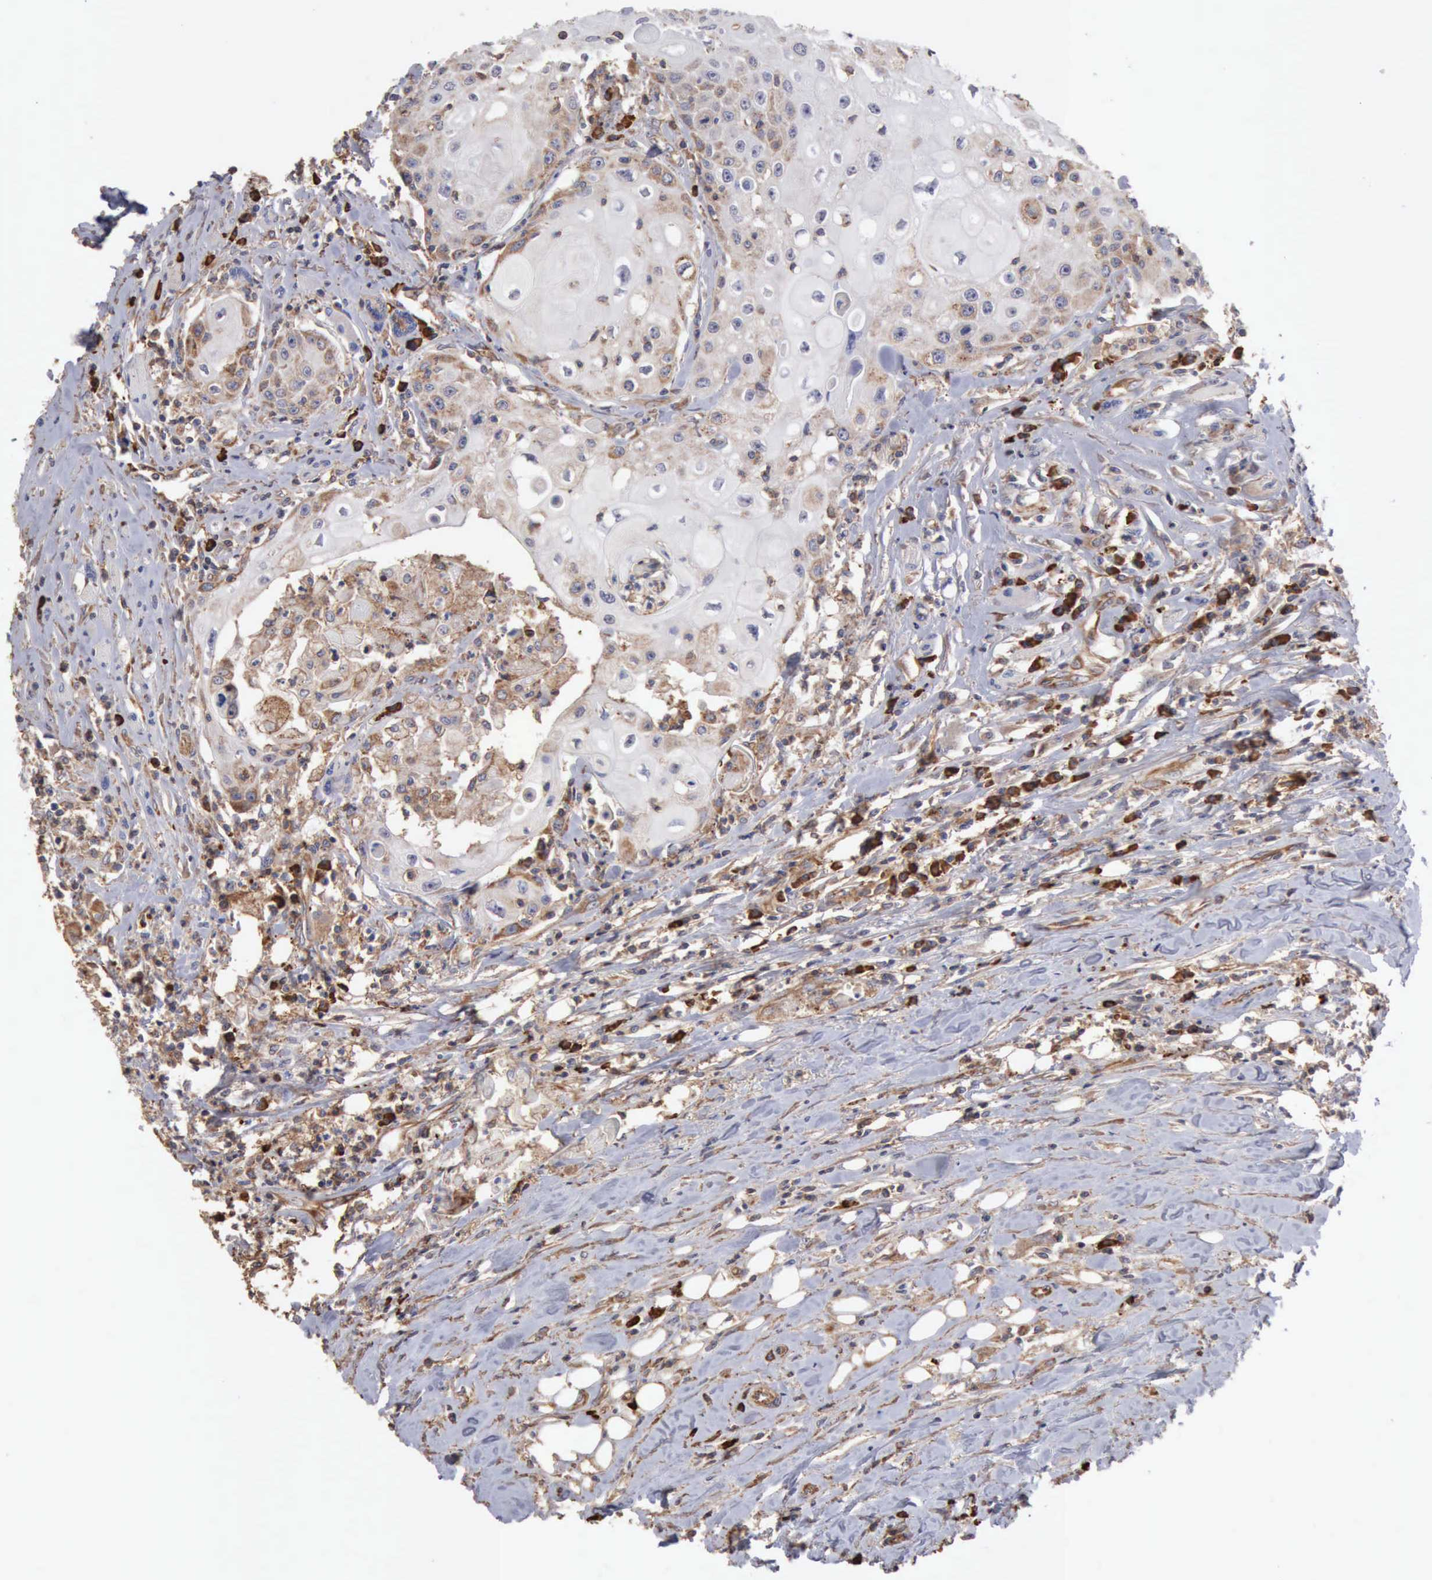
{"staining": {"intensity": "weak", "quantity": "<25%", "location": "cytoplasmic/membranous"}, "tissue": "head and neck cancer", "cell_type": "Tumor cells", "image_type": "cancer", "snomed": [{"axis": "morphology", "description": "Squamous cell carcinoma, NOS"}, {"axis": "topography", "description": "Oral tissue"}, {"axis": "topography", "description": "Head-Neck"}], "caption": "IHC of head and neck cancer (squamous cell carcinoma) exhibits no expression in tumor cells.", "gene": "GPR101", "patient": {"sex": "female", "age": 82}}